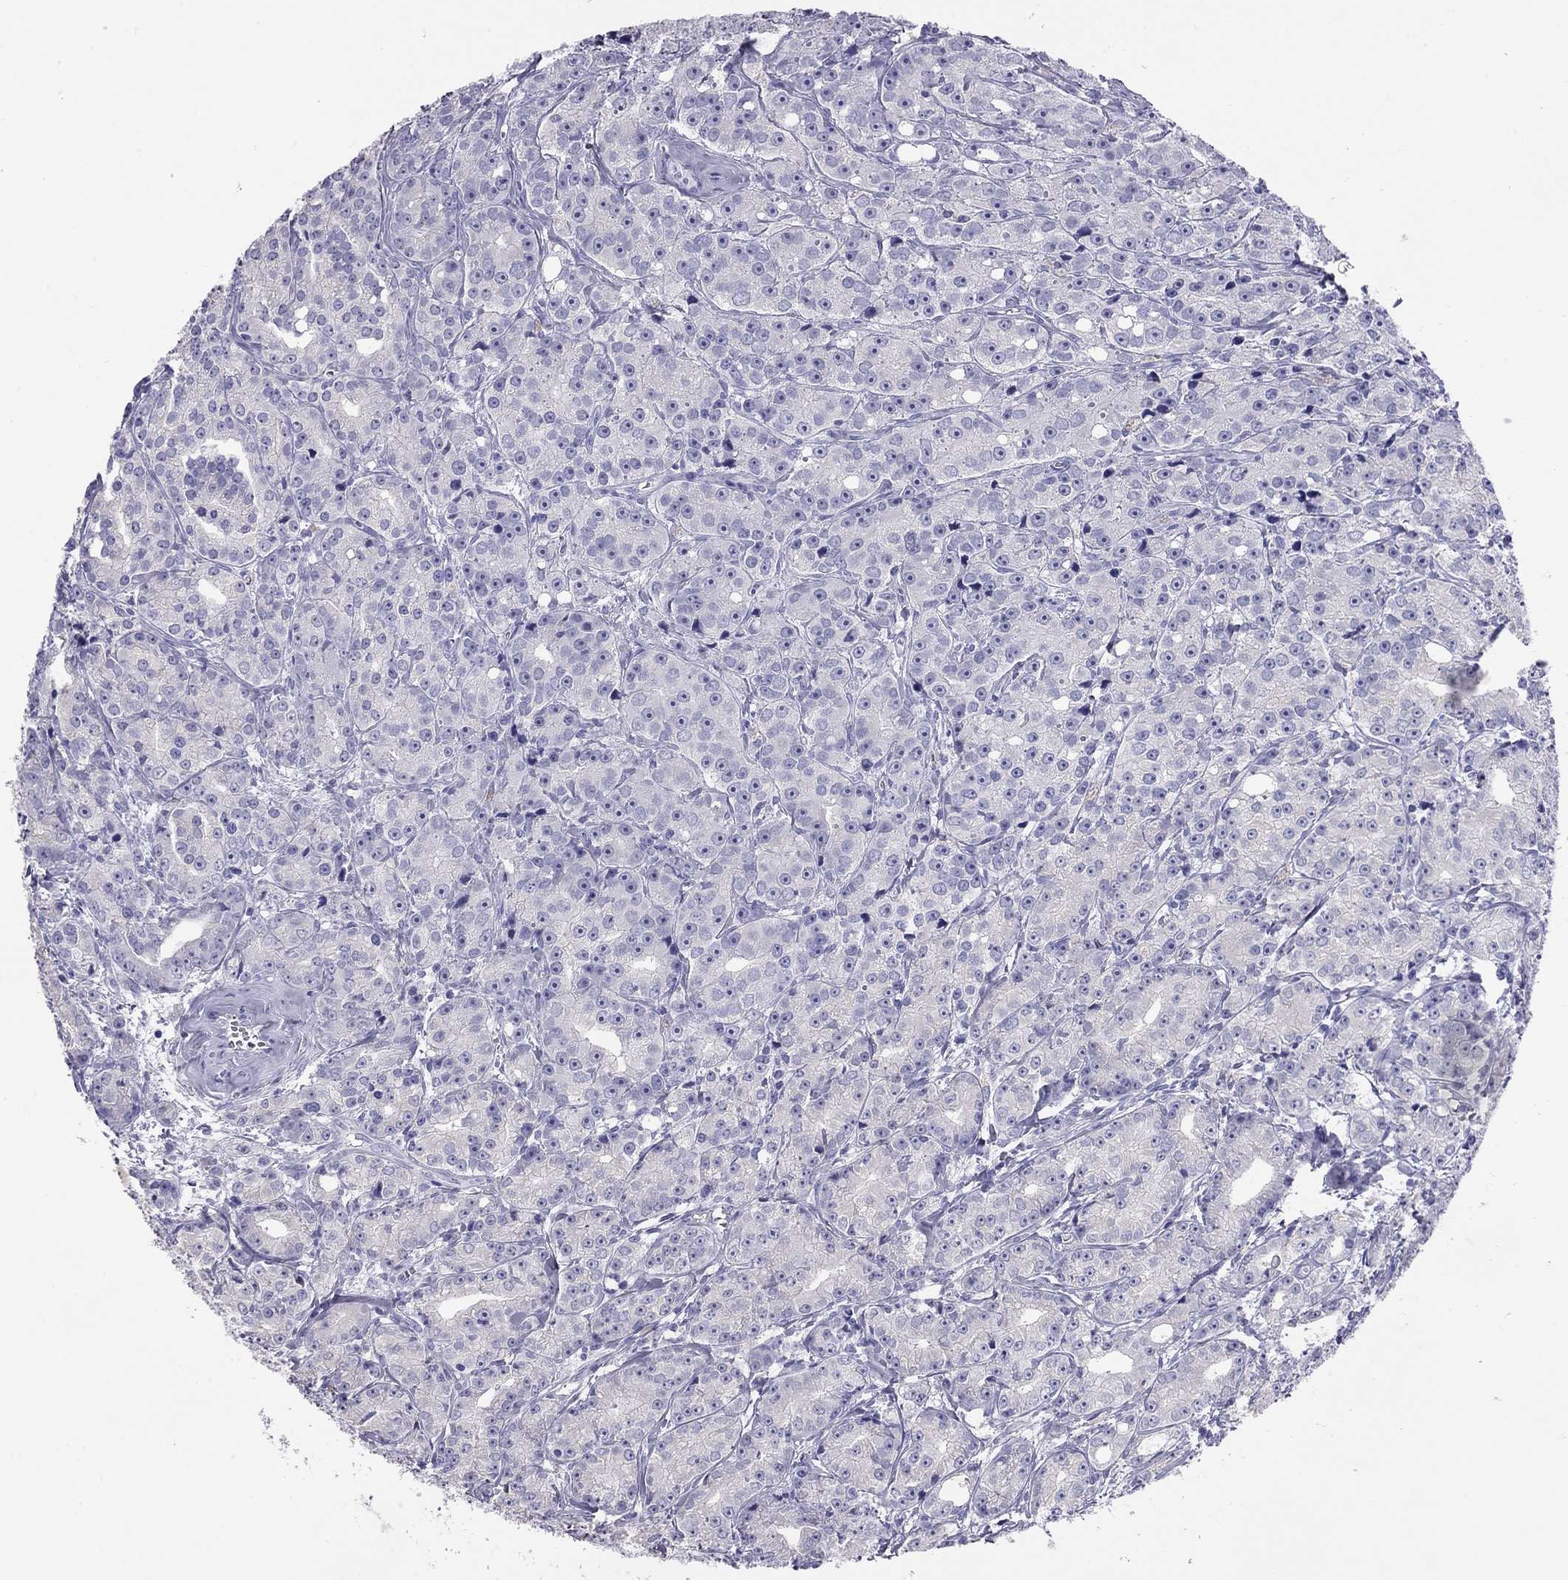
{"staining": {"intensity": "negative", "quantity": "none", "location": "none"}, "tissue": "prostate cancer", "cell_type": "Tumor cells", "image_type": "cancer", "snomed": [{"axis": "morphology", "description": "Adenocarcinoma, Medium grade"}, {"axis": "topography", "description": "Prostate"}], "caption": "This is an immunohistochemistry histopathology image of prostate adenocarcinoma (medium-grade). There is no staining in tumor cells.", "gene": "ODF4", "patient": {"sex": "male", "age": 74}}